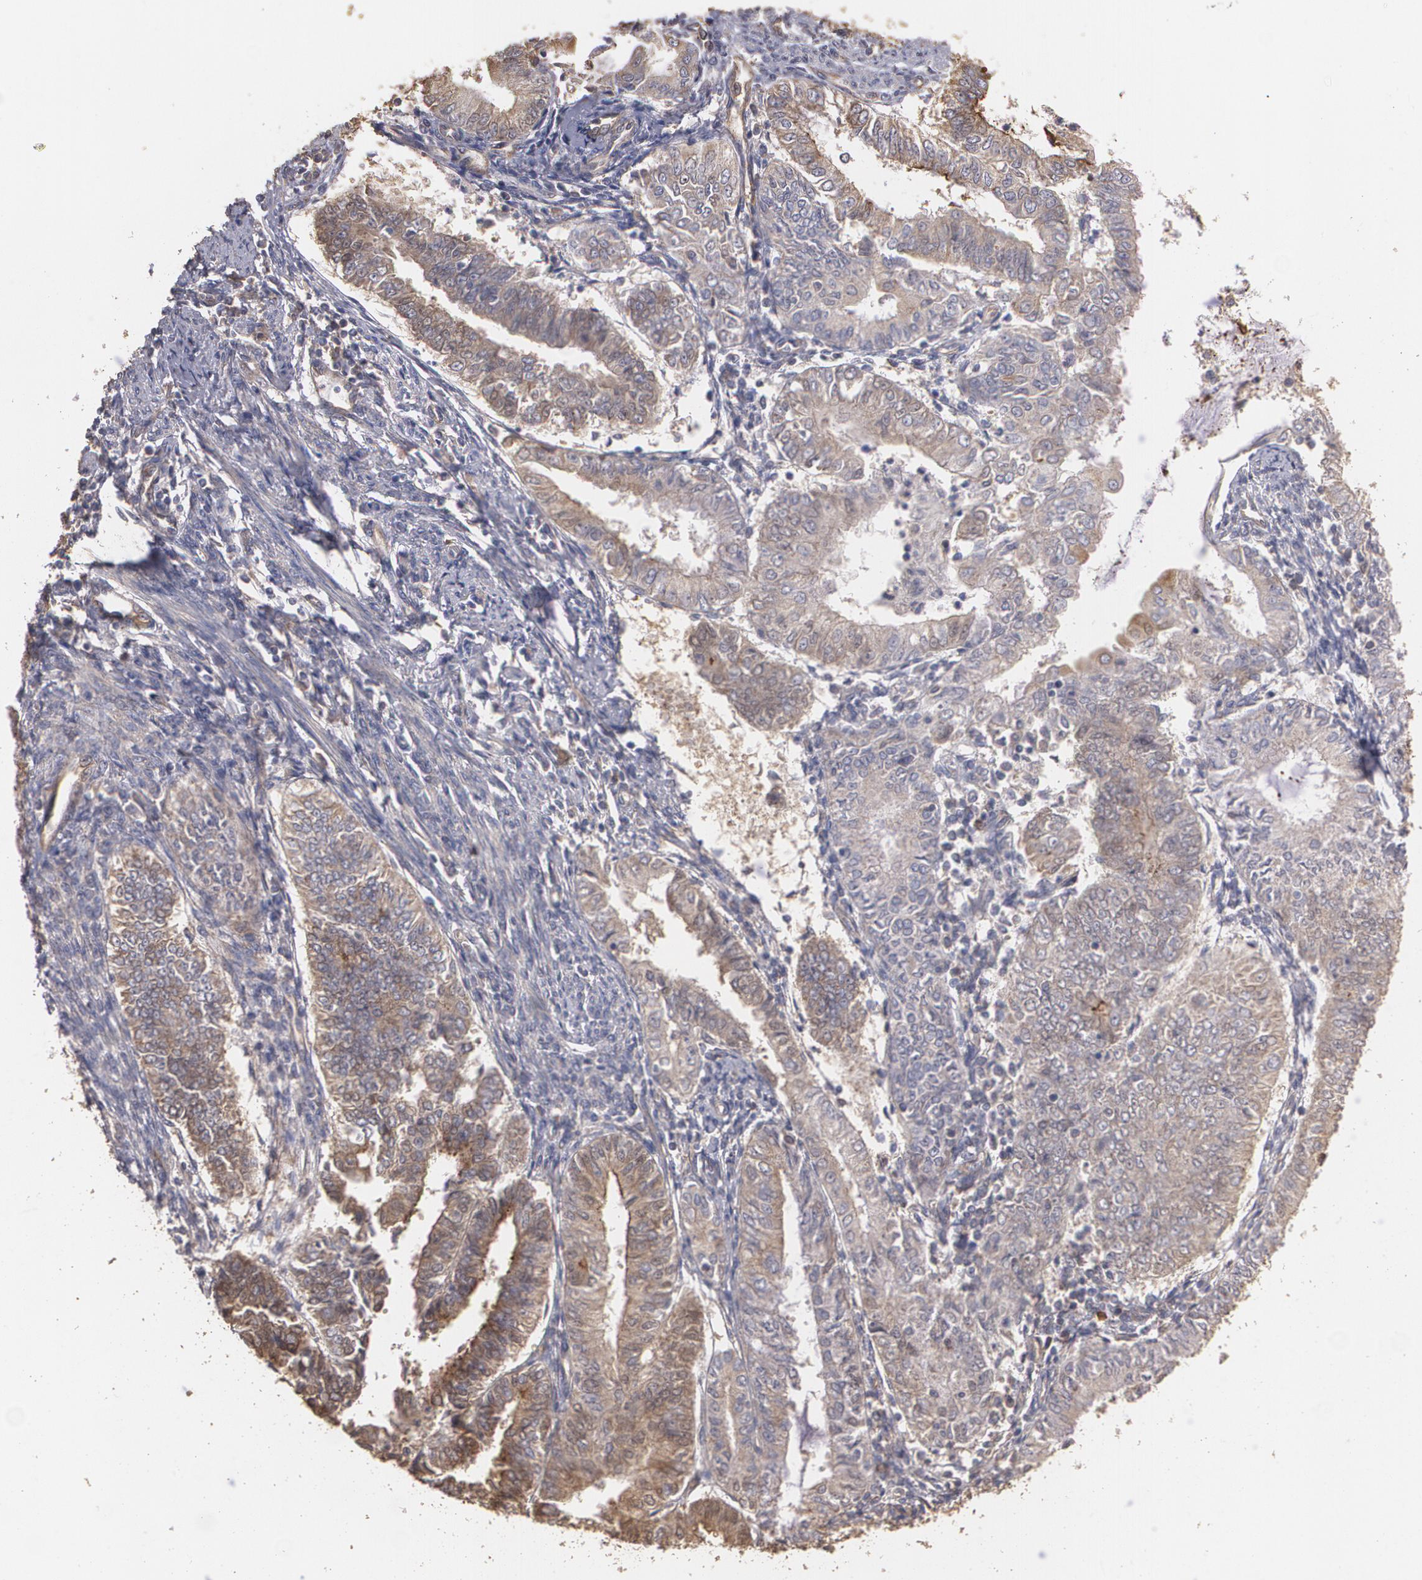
{"staining": {"intensity": "moderate", "quantity": ">75%", "location": "cytoplasmic/membranous"}, "tissue": "endometrial cancer", "cell_type": "Tumor cells", "image_type": "cancer", "snomed": [{"axis": "morphology", "description": "Adenocarcinoma, NOS"}, {"axis": "topography", "description": "Endometrium"}], "caption": "IHC micrograph of adenocarcinoma (endometrial) stained for a protein (brown), which displays medium levels of moderate cytoplasmic/membranous staining in about >75% of tumor cells.", "gene": "PON1", "patient": {"sex": "female", "age": 66}}